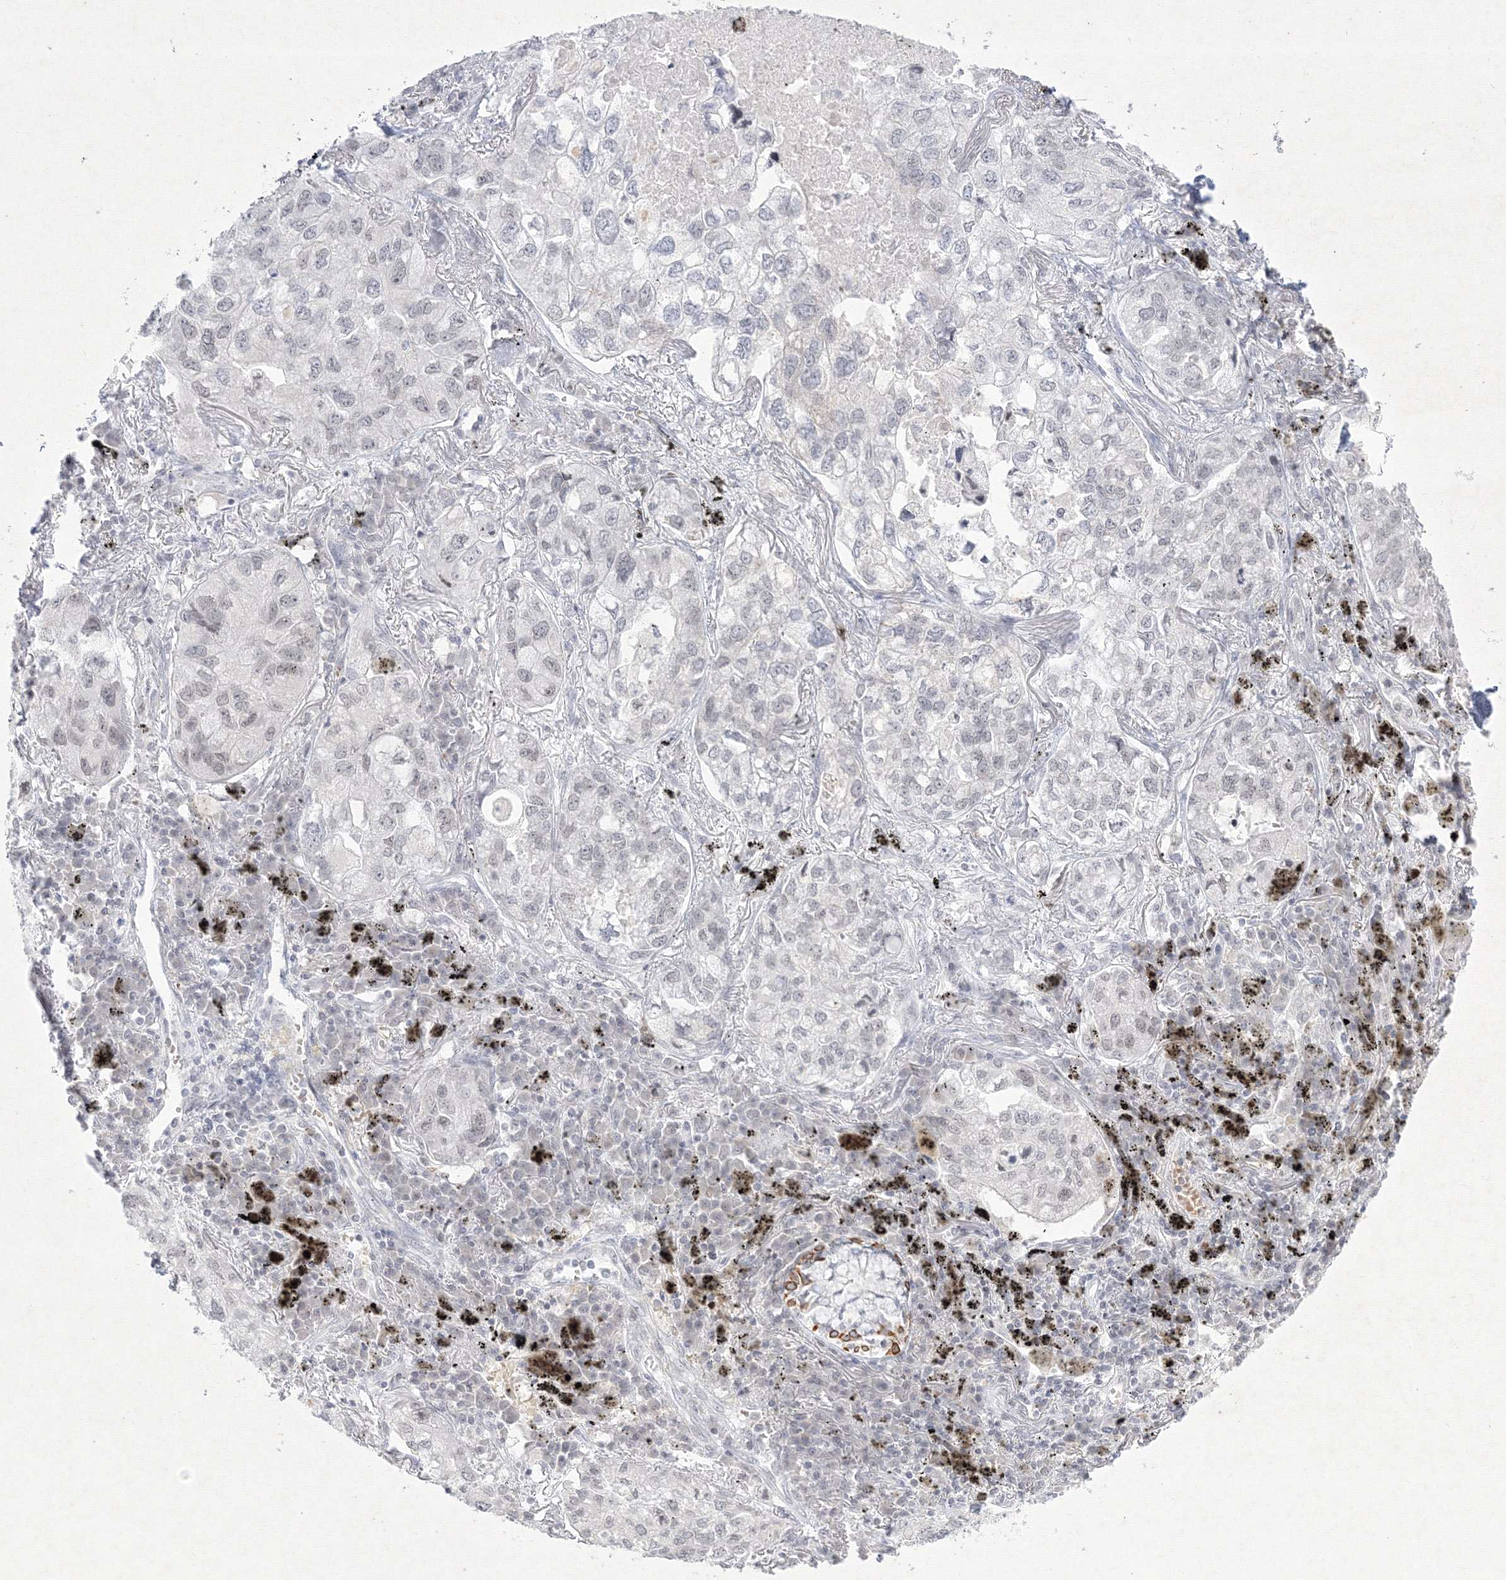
{"staining": {"intensity": "negative", "quantity": "none", "location": "none"}, "tissue": "lung cancer", "cell_type": "Tumor cells", "image_type": "cancer", "snomed": [{"axis": "morphology", "description": "Adenocarcinoma, NOS"}, {"axis": "topography", "description": "Lung"}], "caption": "Tumor cells show no significant staining in lung cancer.", "gene": "NXPE3", "patient": {"sex": "male", "age": 65}}